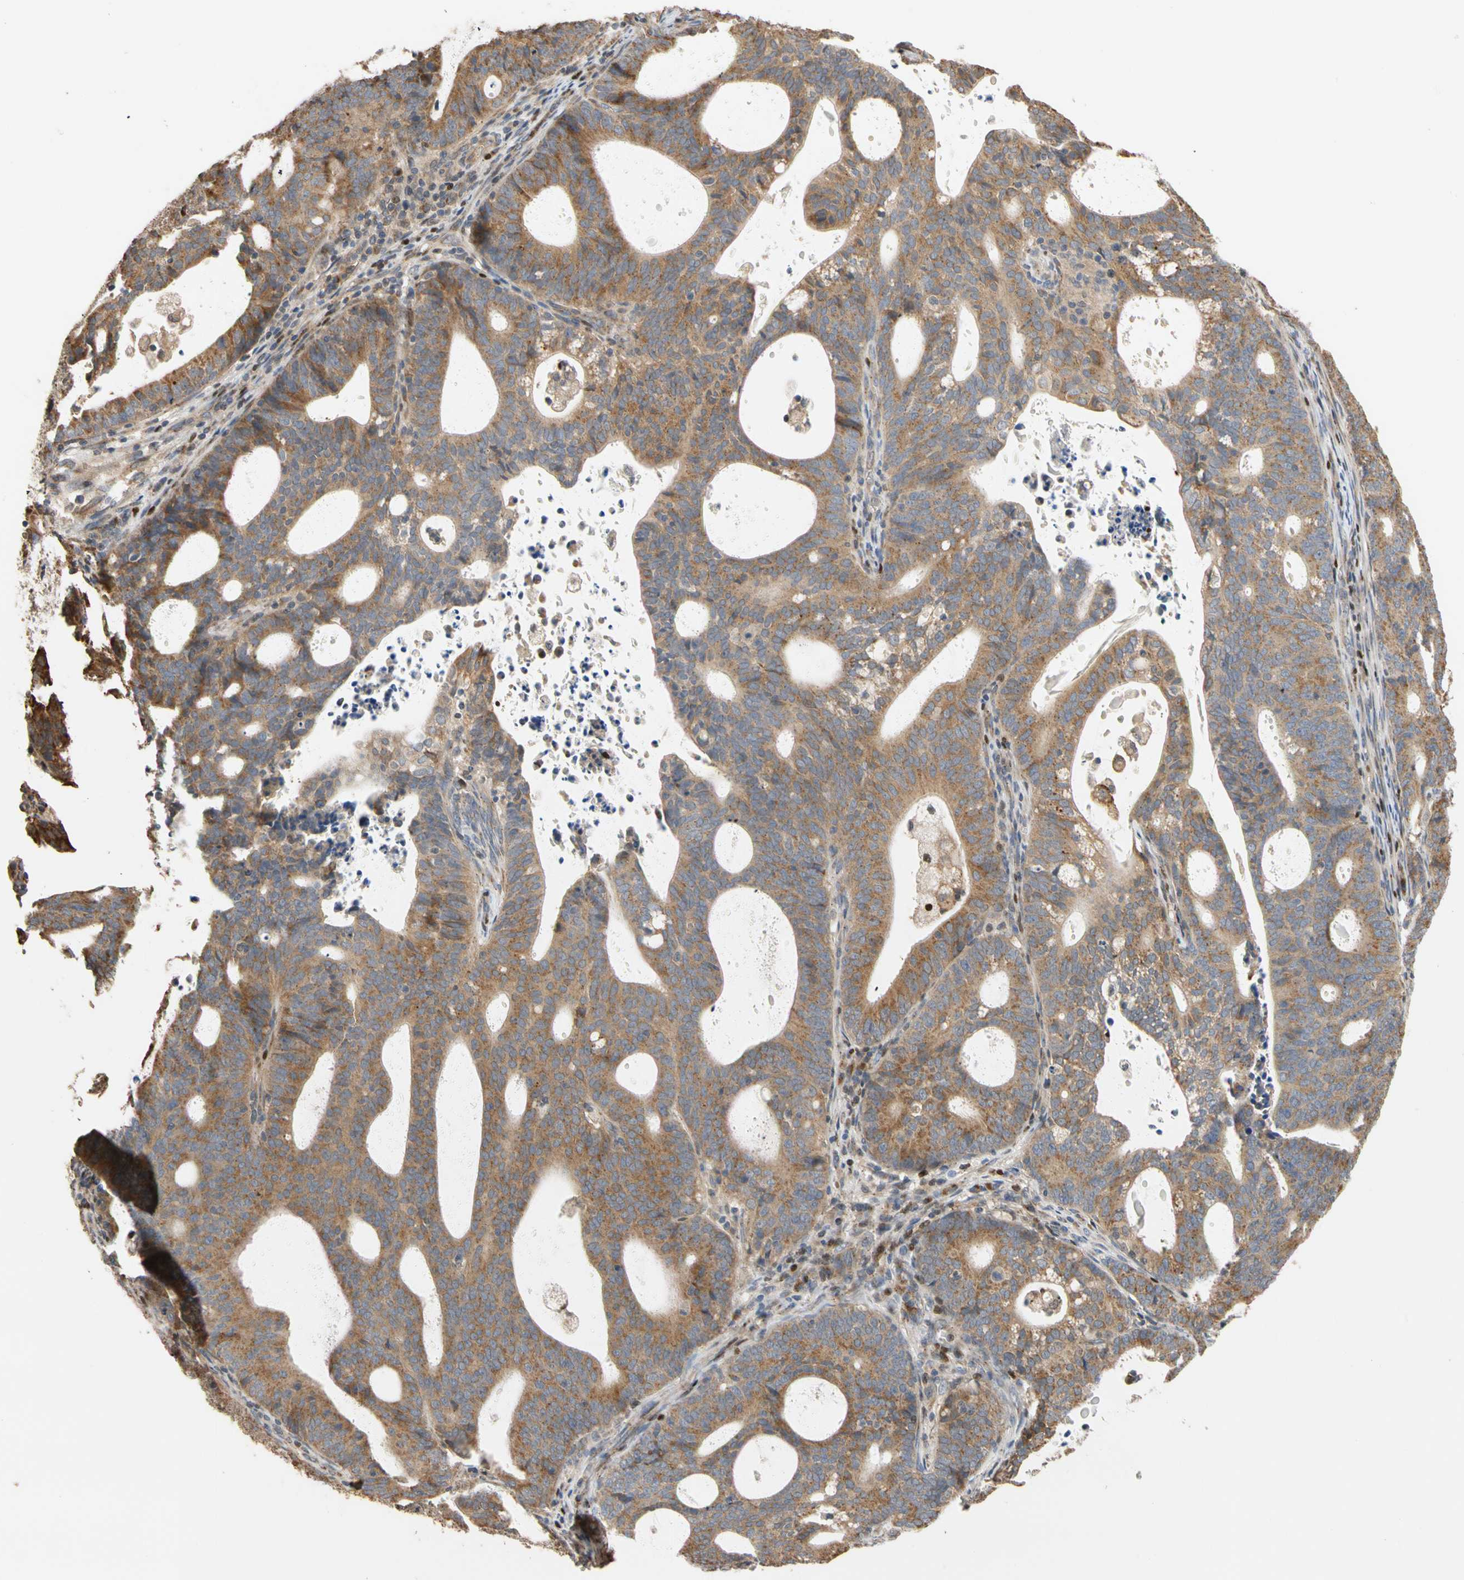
{"staining": {"intensity": "moderate", "quantity": ">75%", "location": "cytoplasmic/membranous"}, "tissue": "endometrial cancer", "cell_type": "Tumor cells", "image_type": "cancer", "snomed": [{"axis": "morphology", "description": "Adenocarcinoma, NOS"}, {"axis": "topography", "description": "Uterus"}], "caption": "Human endometrial cancer (adenocarcinoma) stained for a protein (brown) exhibits moderate cytoplasmic/membranous positive staining in about >75% of tumor cells.", "gene": "IP6K2", "patient": {"sex": "female", "age": 83}}